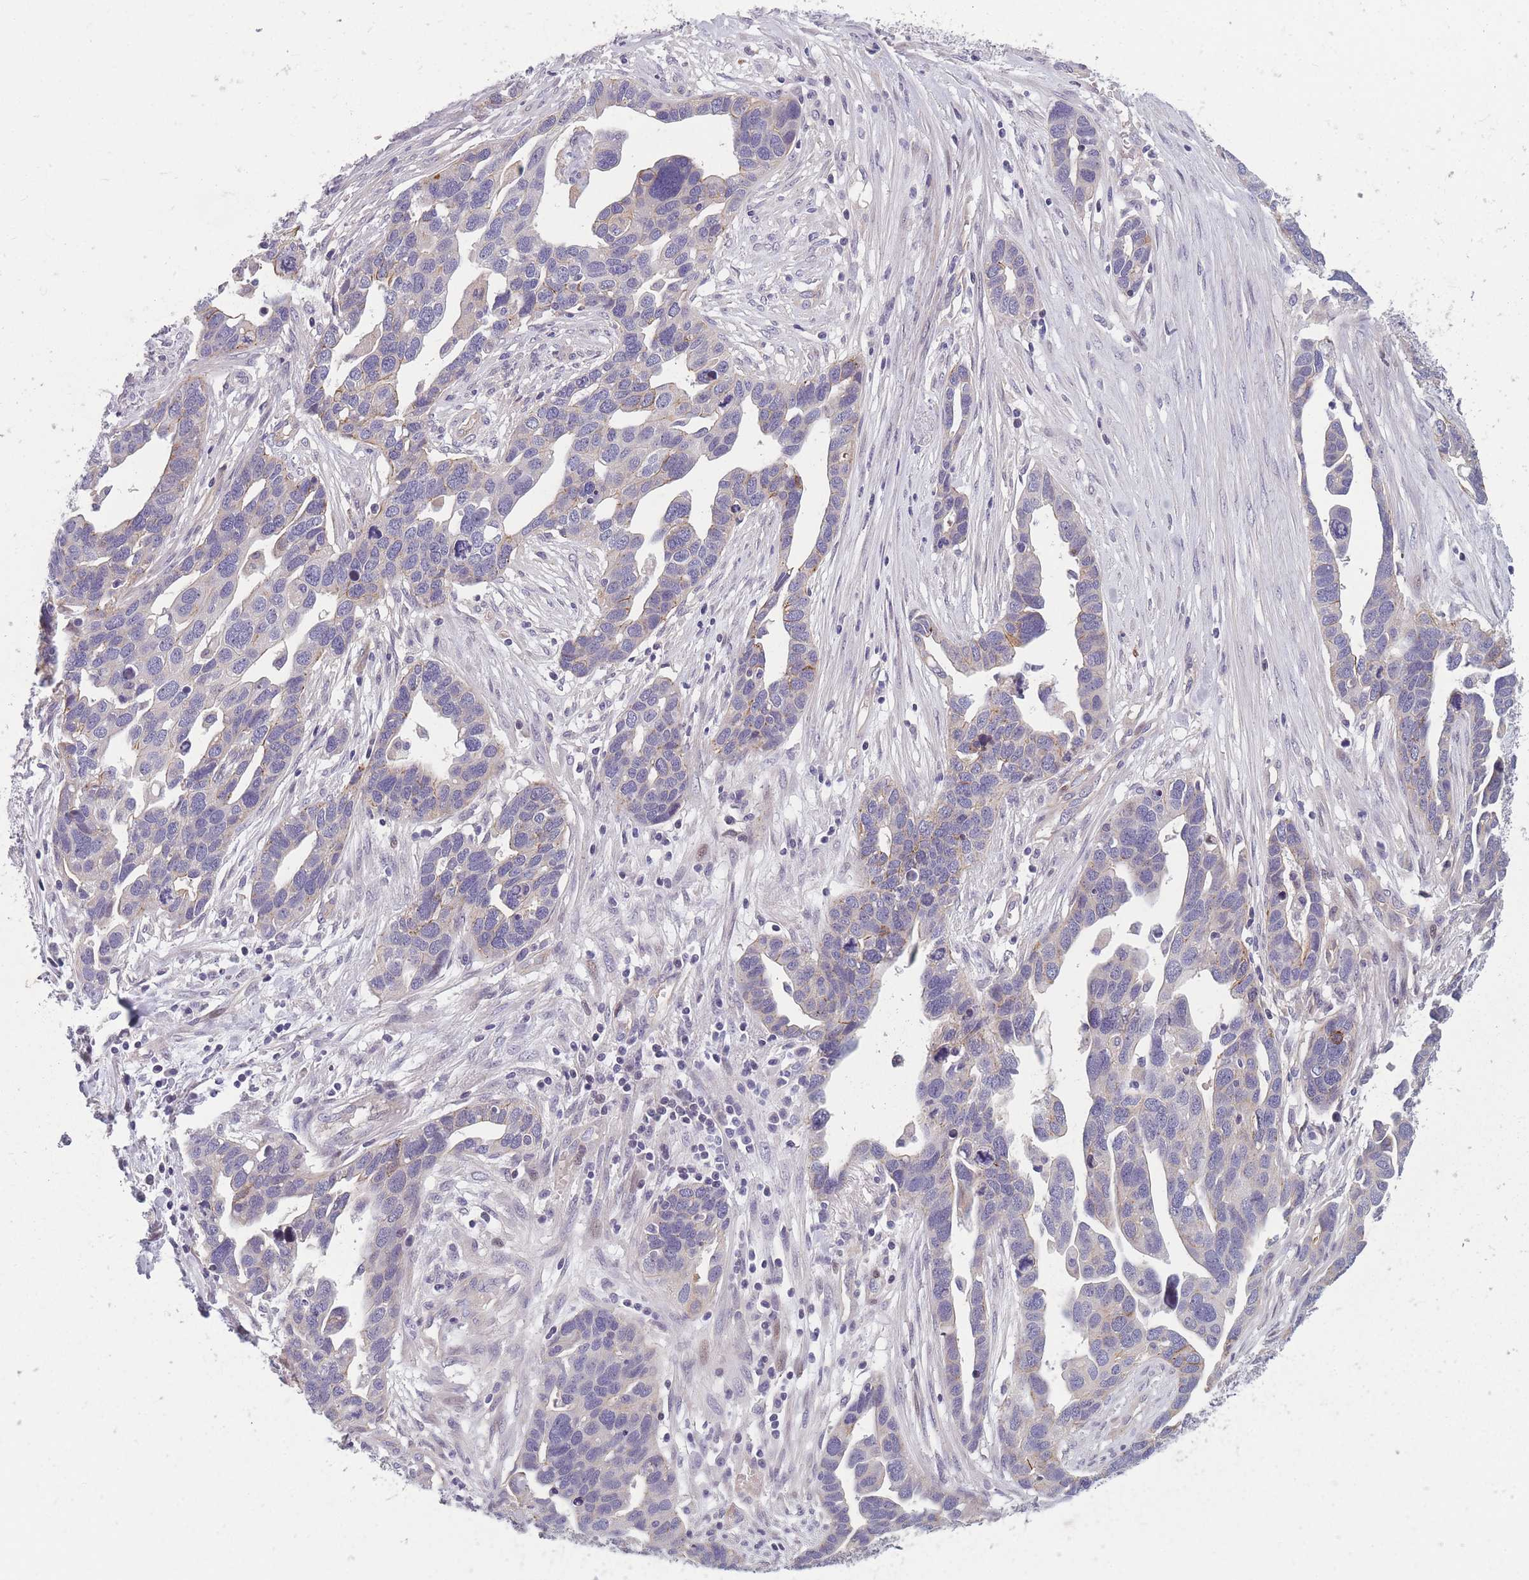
{"staining": {"intensity": "negative", "quantity": "none", "location": "none"}, "tissue": "ovarian cancer", "cell_type": "Tumor cells", "image_type": "cancer", "snomed": [{"axis": "morphology", "description": "Cystadenocarcinoma, serous, NOS"}, {"axis": "topography", "description": "Ovary"}], "caption": "DAB immunohistochemical staining of ovarian serous cystadenocarcinoma reveals no significant staining in tumor cells.", "gene": "FAM83F", "patient": {"sex": "female", "age": 54}}